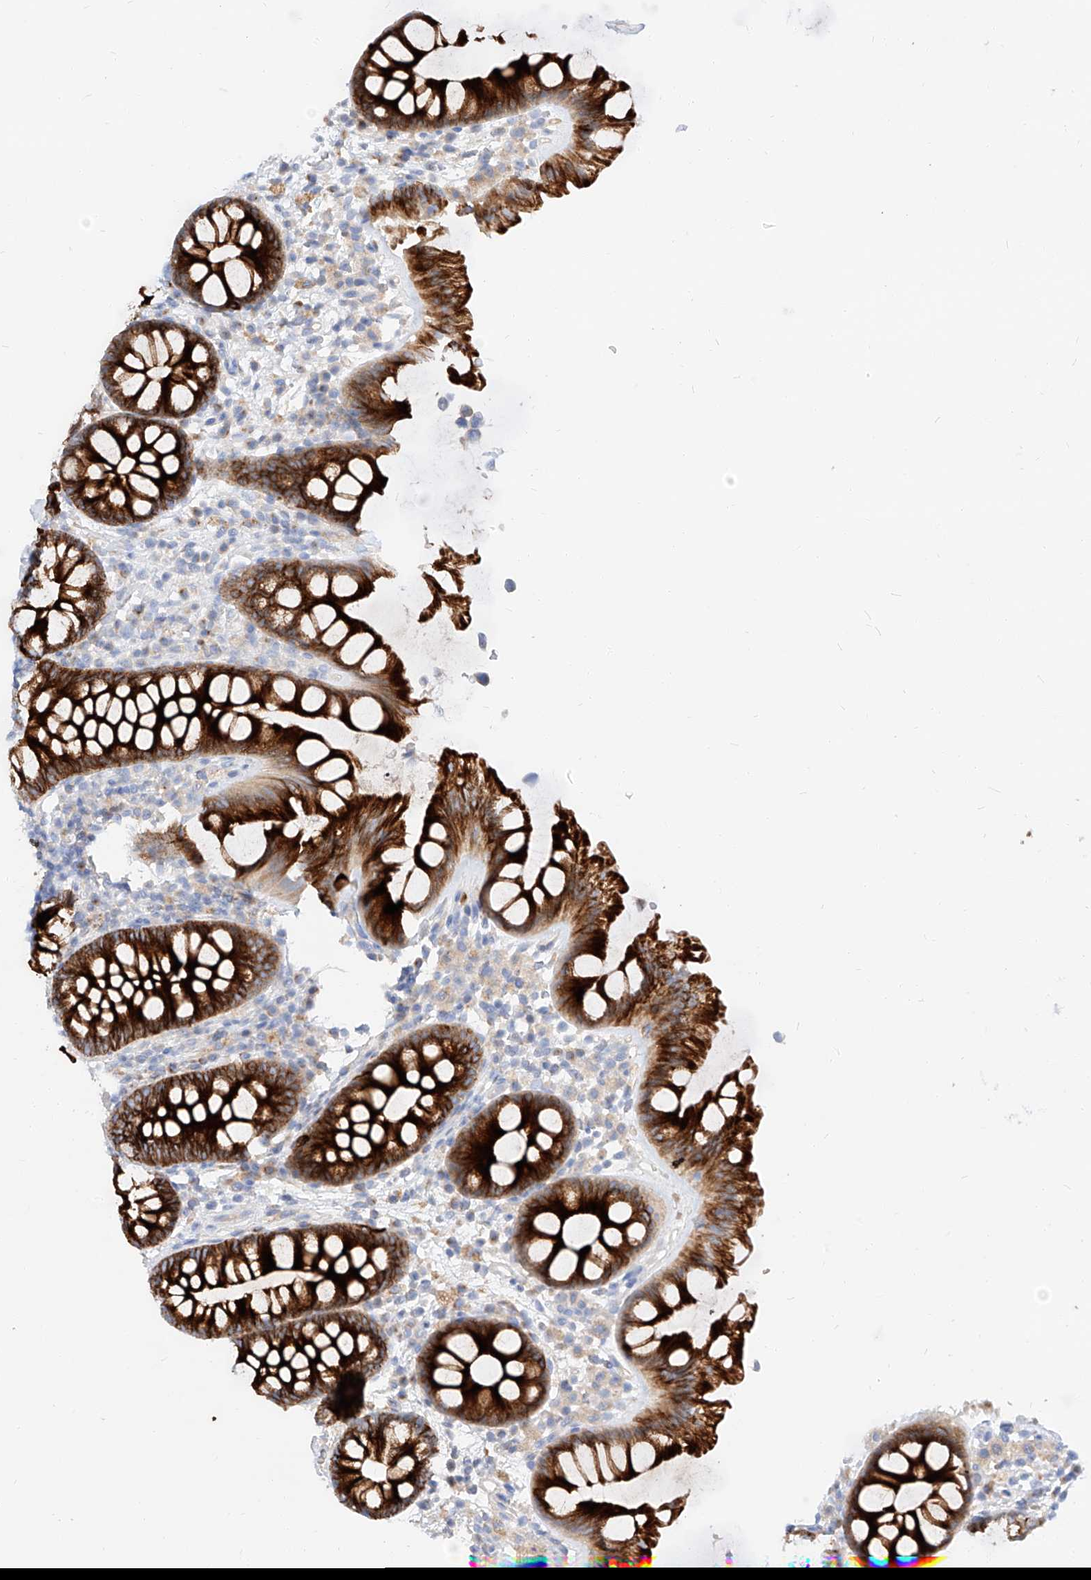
{"staining": {"intensity": "negative", "quantity": "none", "location": "none"}, "tissue": "colon", "cell_type": "Endothelial cells", "image_type": "normal", "snomed": [{"axis": "morphology", "description": "Normal tissue, NOS"}, {"axis": "topography", "description": "Colon"}], "caption": "High magnification brightfield microscopy of unremarkable colon stained with DAB (3,3'-diaminobenzidine) (brown) and counterstained with hematoxylin (blue): endothelial cells show no significant staining.", "gene": "MAP7", "patient": {"sex": "female", "age": 62}}